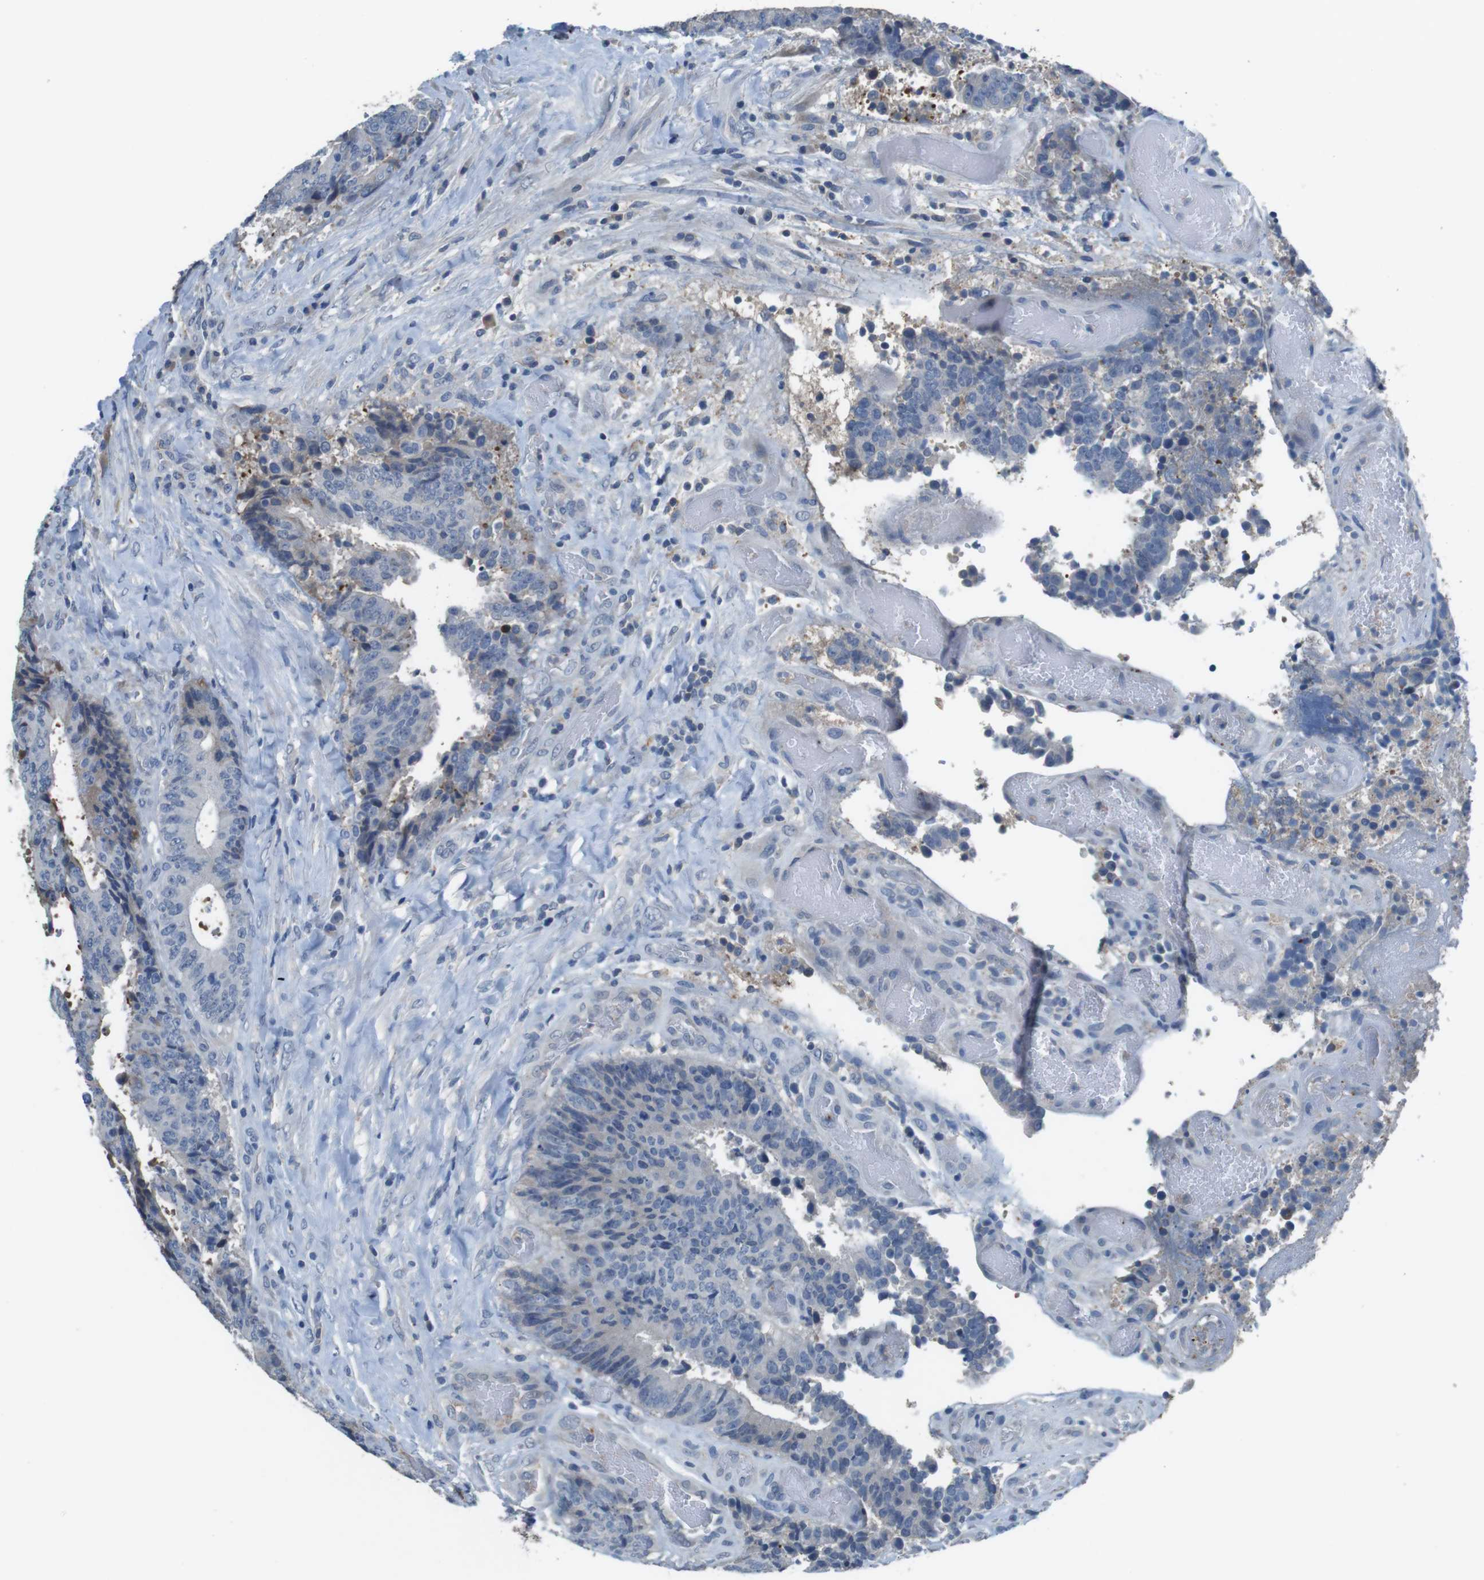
{"staining": {"intensity": "negative", "quantity": "none", "location": "none"}, "tissue": "colorectal cancer", "cell_type": "Tumor cells", "image_type": "cancer", "snomed": [{"axis": "morphology", "description": "Adenocarcinoma, NOS"}, {"axis": "topography", "description": "Rectum"}], "caption": "Protein analysis of adenocarcinoma (colorectal) shows no significant expression in tumor cells.", "gene": "TMPRSS15", "patient": {"sex": "male", "age": 72}}